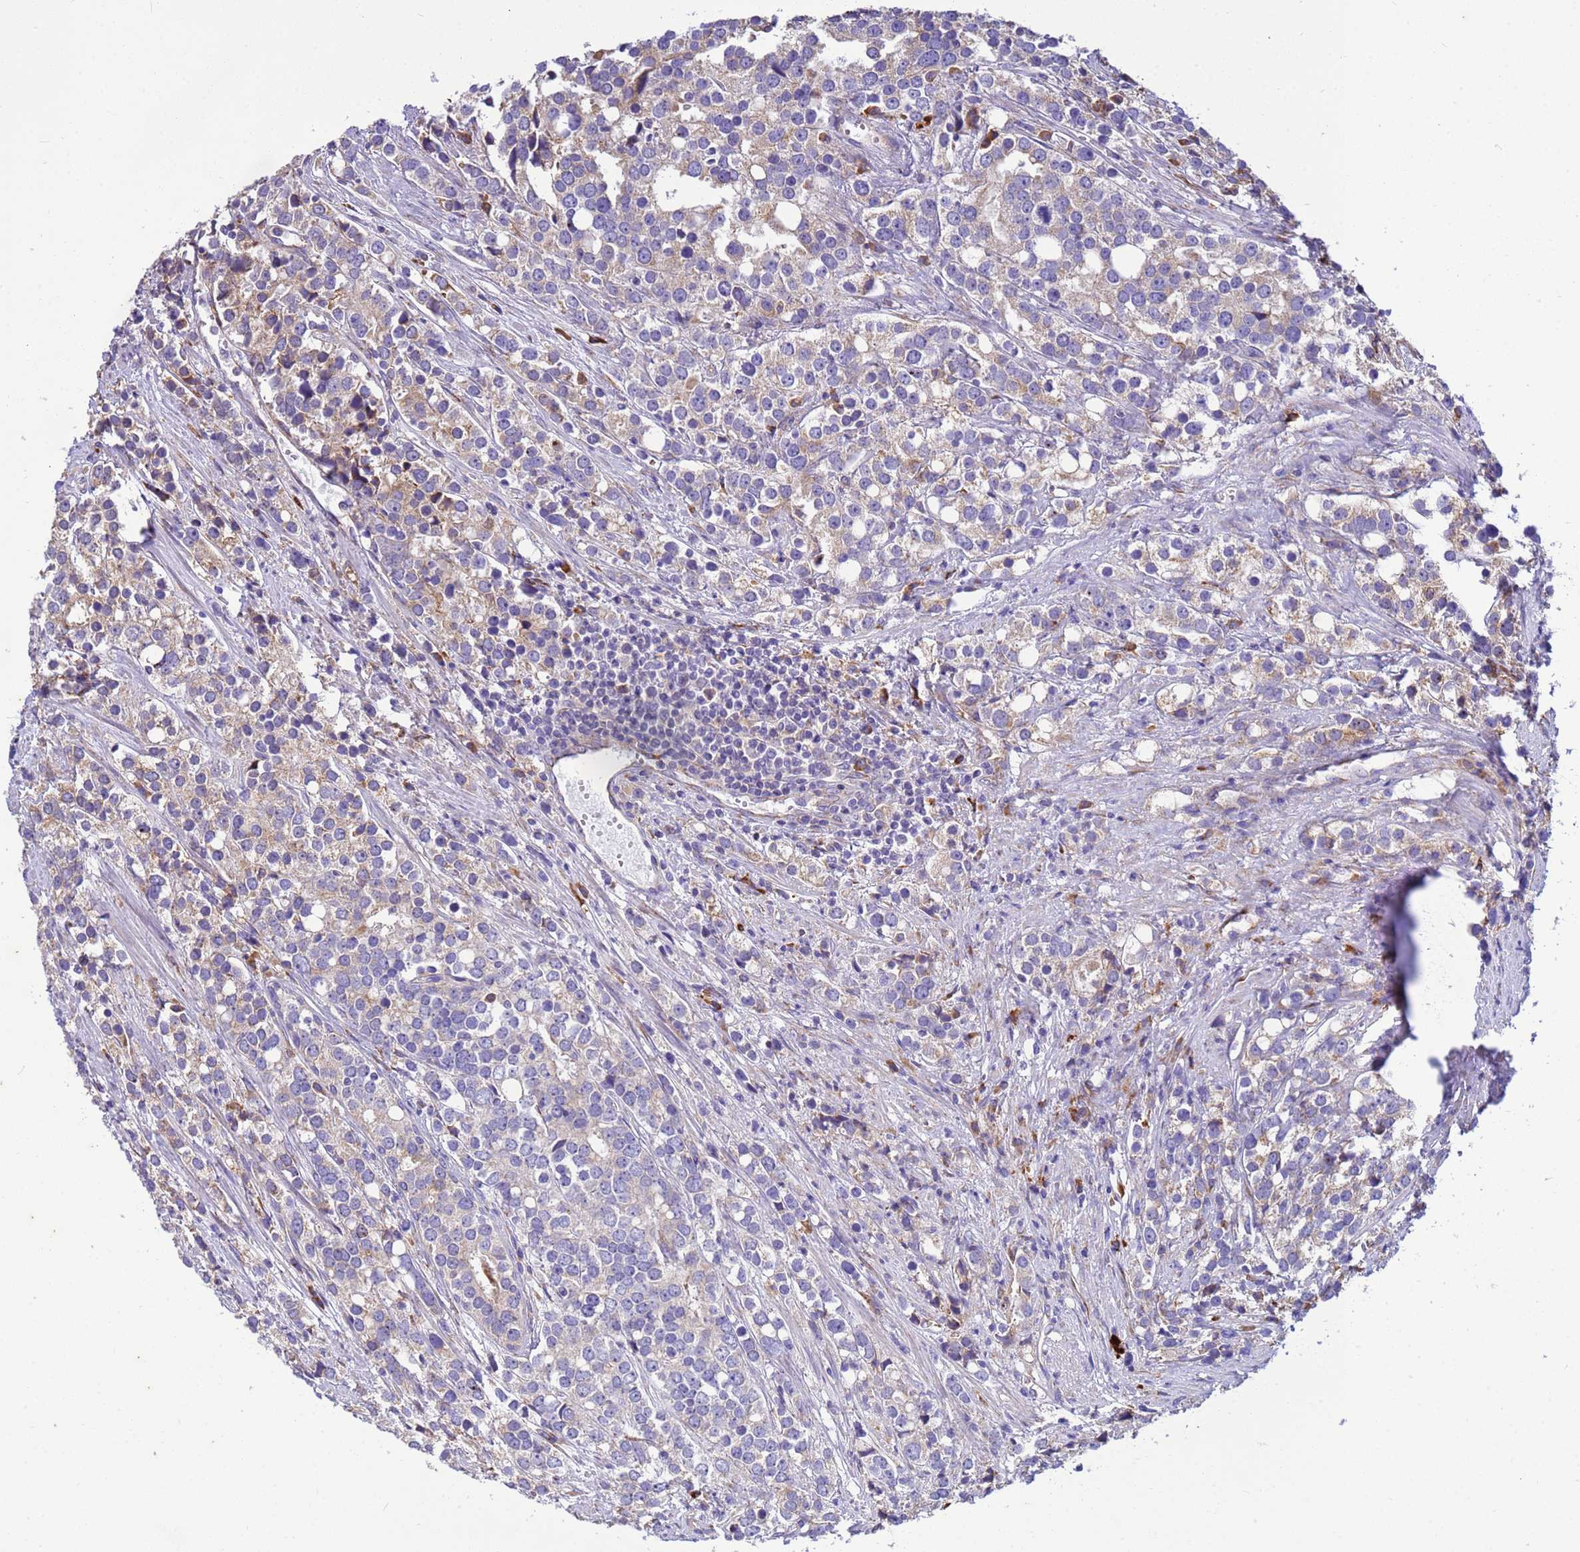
{"staining": {"intensity": "moderate", "quantity": "<25%", "location": "cytoplasmic/membranous"}, "tissue": "prostate cancer", "cell_type": "Tumor cells", "image_type": "cancer", "snomed": [{"axis": "morphology", "description": "Adenocarcinoma, High grade"}, {"axis": "topography", "description": "Prostate"}], "caption": "Prostate adenocarcinoma (high-grade) was stained to show a protein in brown. There is low levels of moderate cytoplasmic/membranous positivity in about <25% of tumor cells.", "gene": "THAP5", "patient": {"sex": "male", "age": 71}}